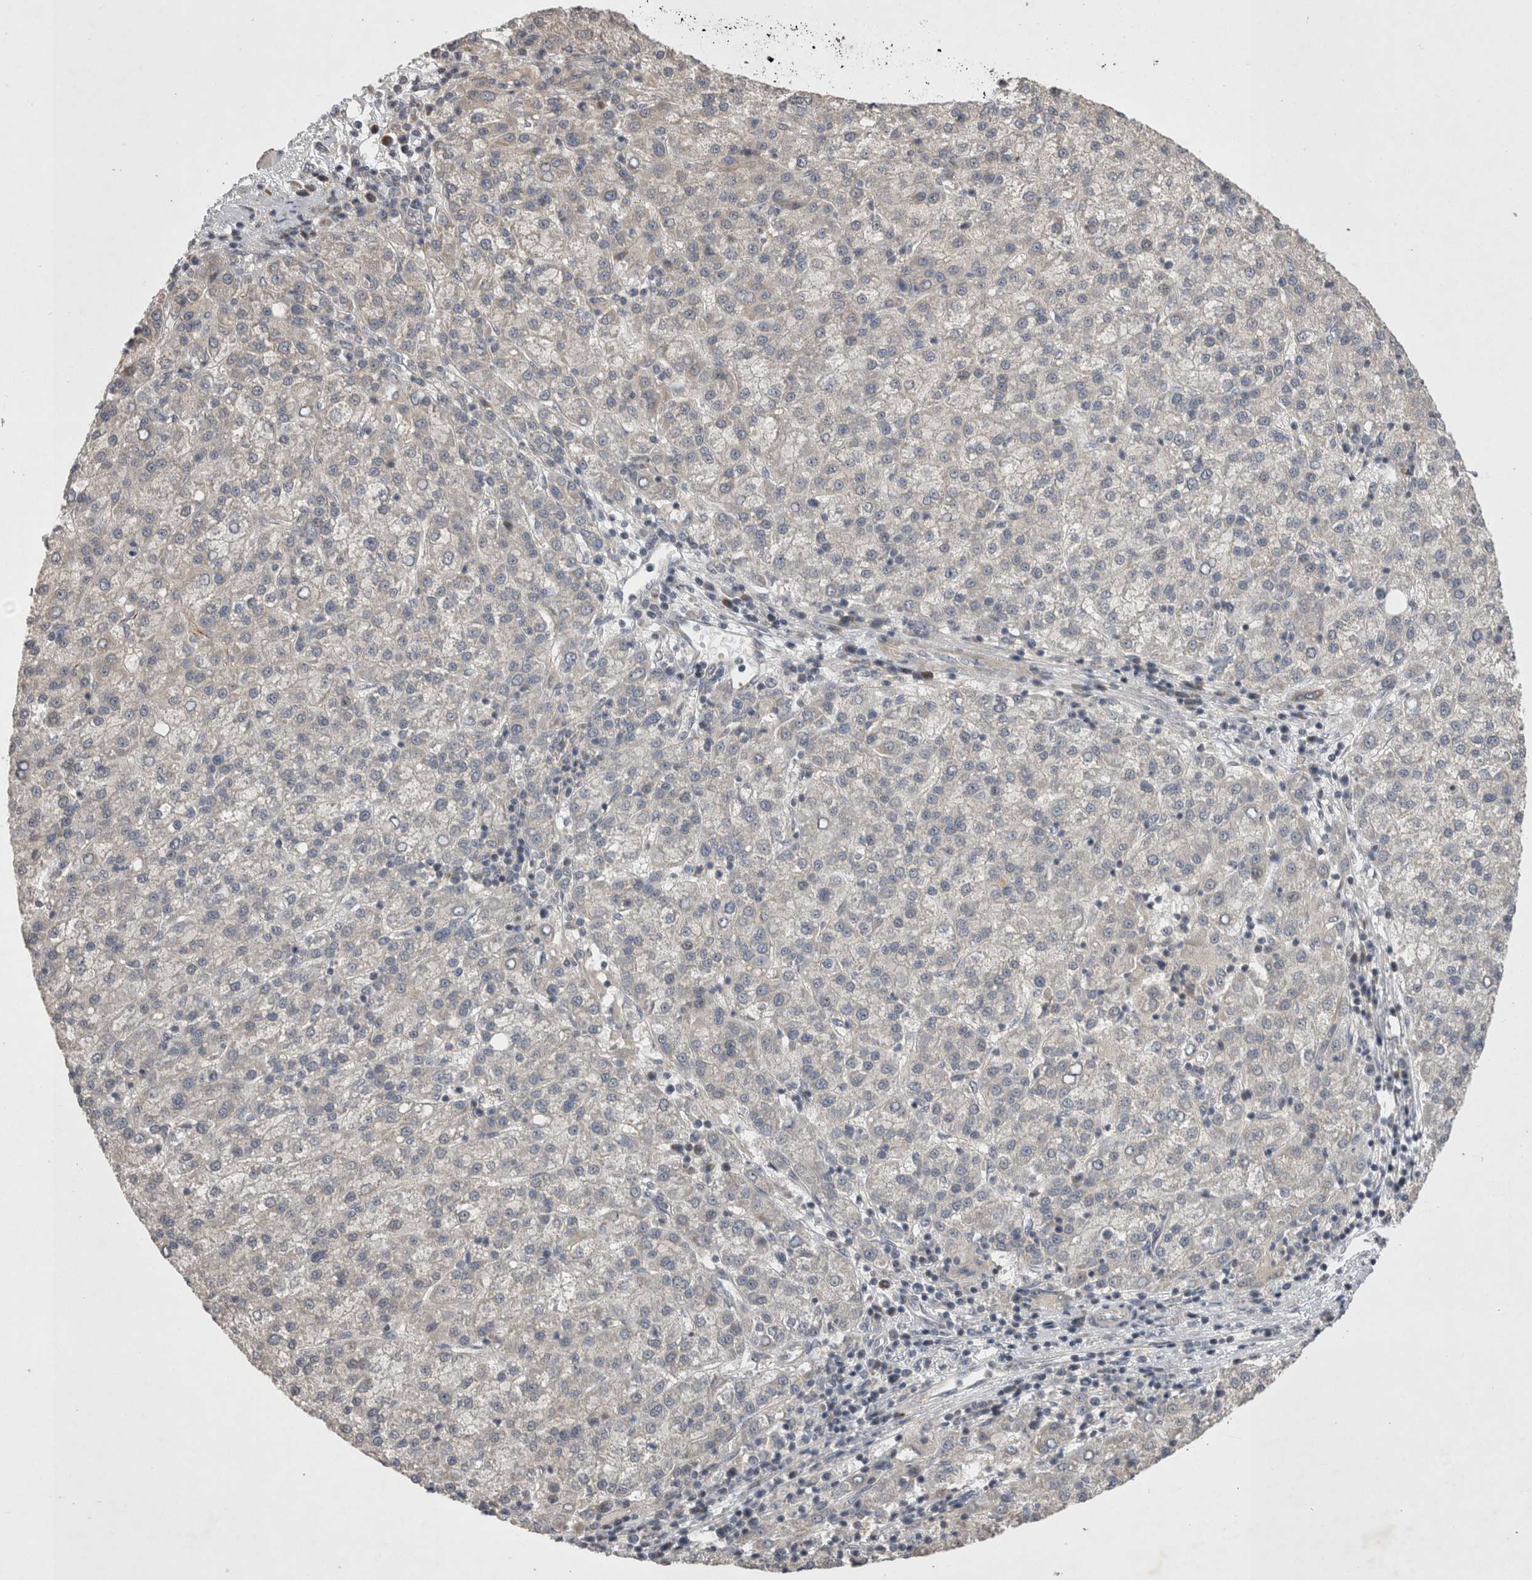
{"staining": {"intensity": "weak", "quantity": "<25%", "location": "cytoplasmic/membranous"}, "tissue": "liver cancer", "cell_type": "Tumor cells", "image_type": "cancer", "snomed": [{"axis": "morphology", "description": "Carcinoma, Hepatocellular, NOS"}, {"axis": "topography", "description": "Liver"}], "caption": "Liver cancer (hepatocellular carcinoma) was stained to show a protein in brown. There is no significant expression in tumor cells.", "gene": "TSPOAP1", "patient": {"sex": "female", "age": 58}}